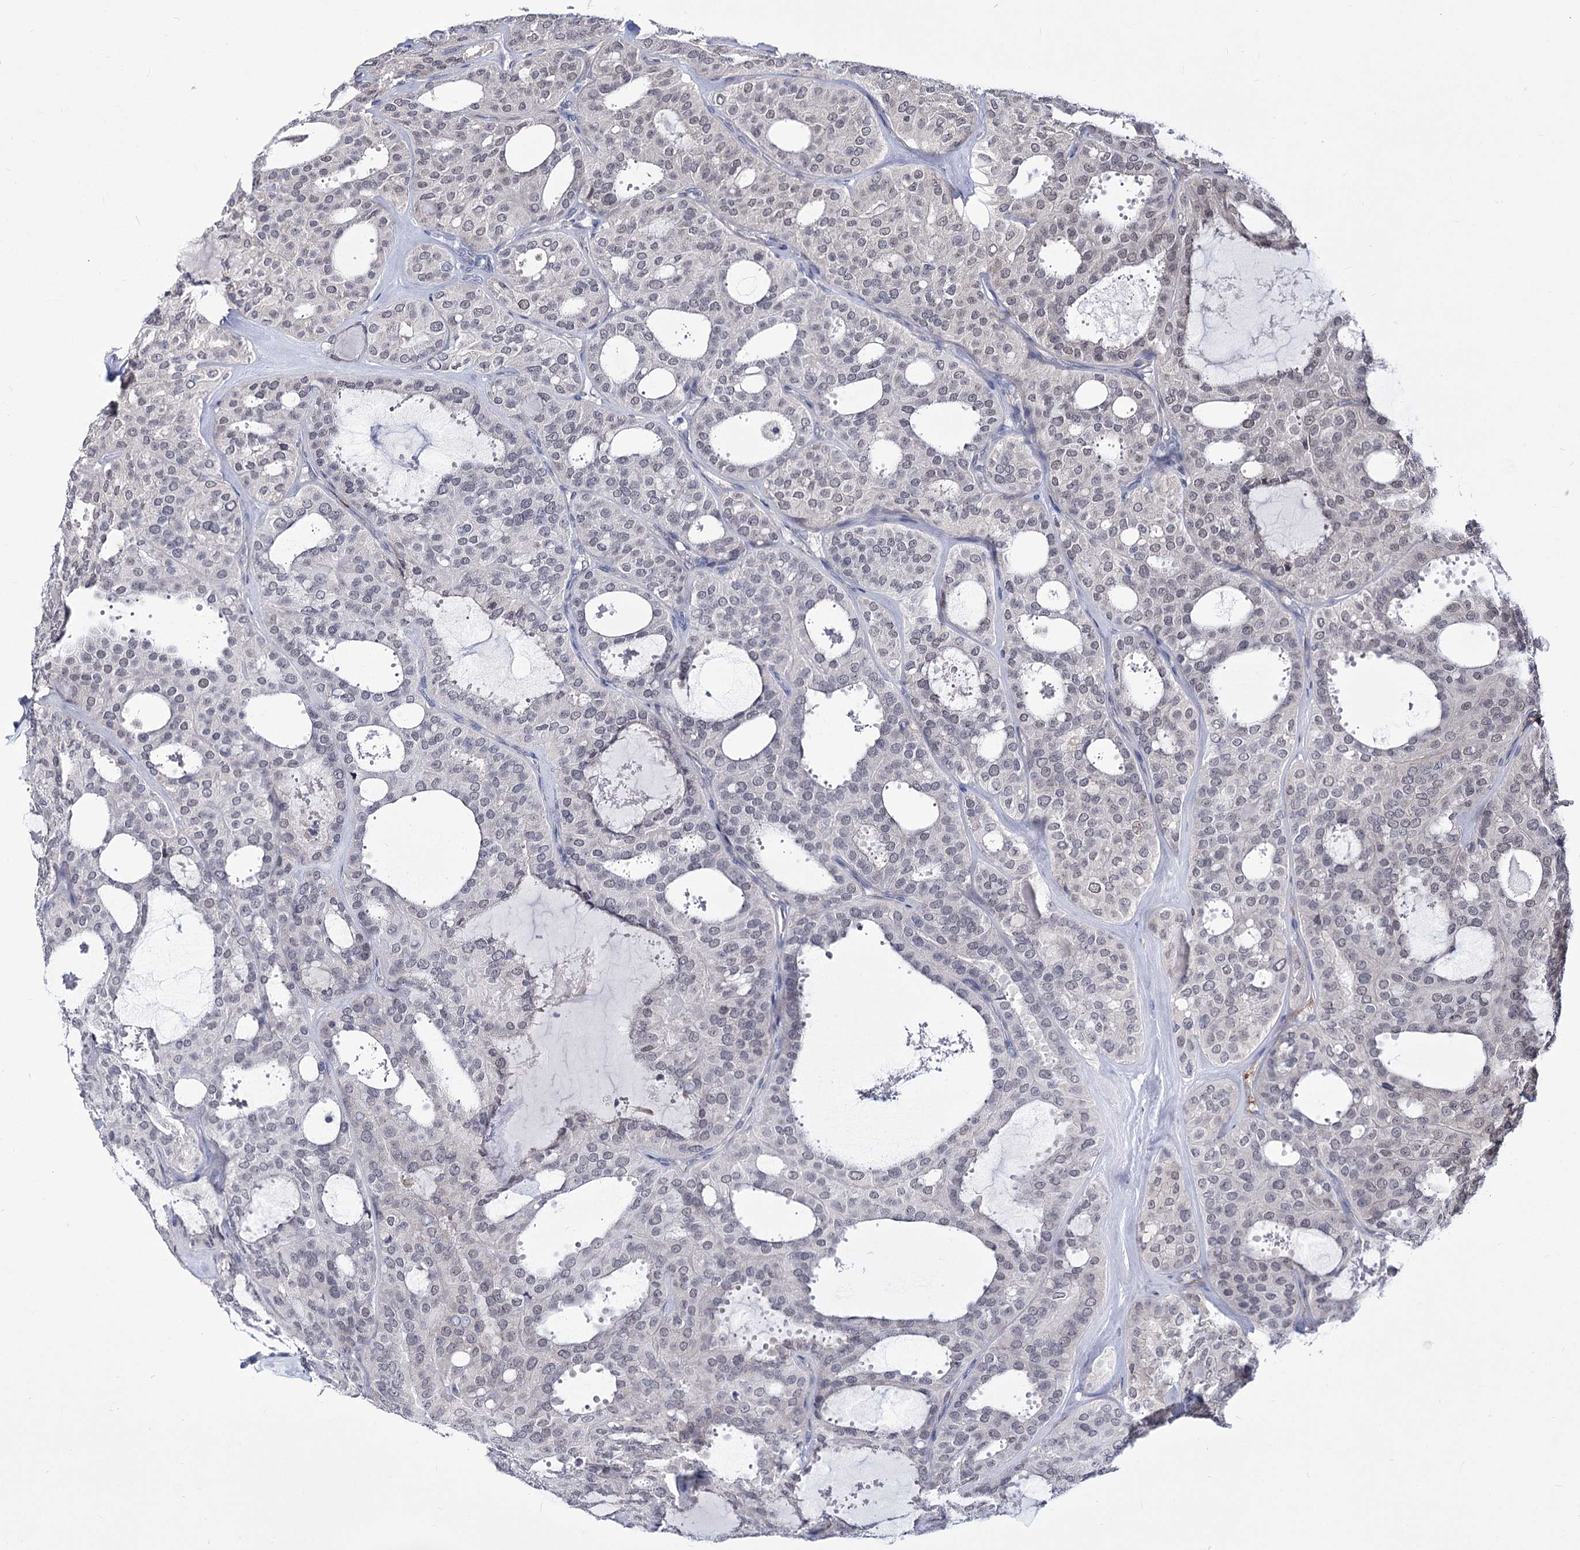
{"staining": {"intensity": "negative", "quantity": "none", "location": "none"}, "tissue": "thyroid cancer", "cell_type": "Tumor cells", "image_type": "cancer", "snomed": [{"axis": "morphology", "description": "Follicular adenoma carcinoma, NOS"}, {"axis": "topography", "description": "Thyroid gland"}], "caption": "Follicular adenoma carcinoma (thyroid) was stained to show a protein in brown. There is no significant positivity in tumor cells.", "gene": "PPRC1", "patient": {"sex": "male", "age": 75}}